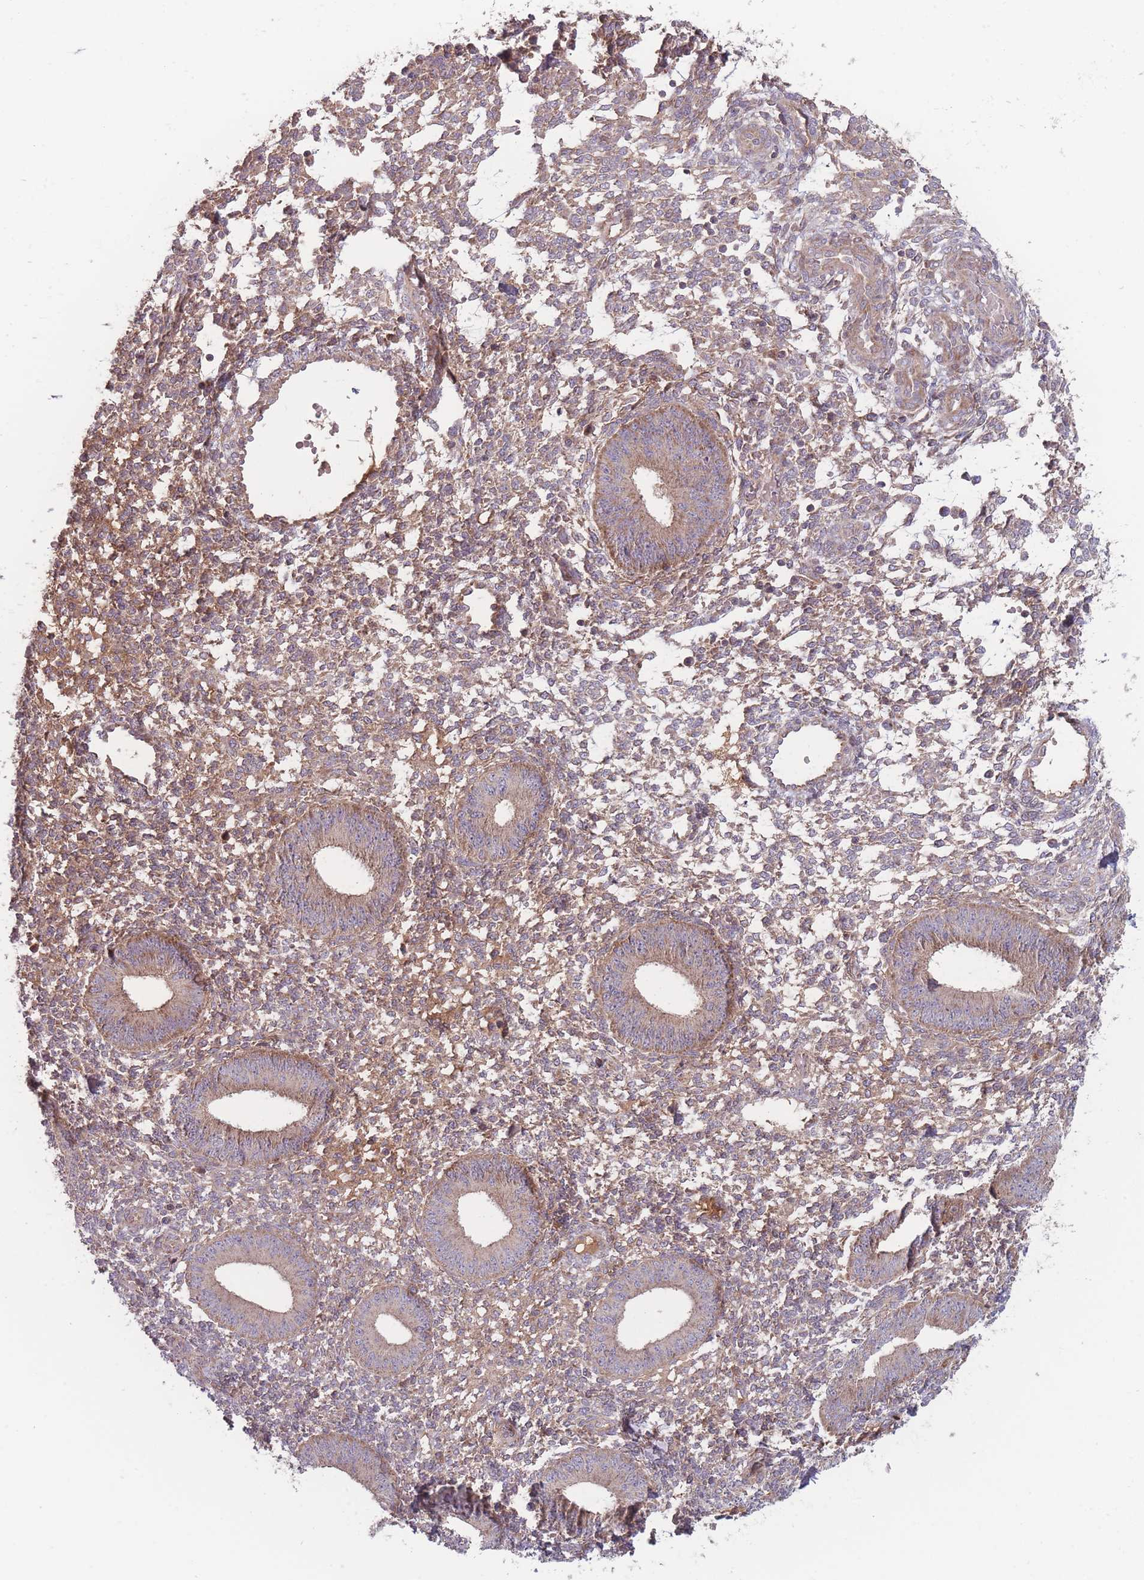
{"staining": {"intensity": "moderate", "quantity": "25%-75%", "location": "cytoplasmic/membranous"}, "tissue": "endometrium", "cell_type": "Cells in endometrial stroma", "image_type": "normal", "snomed": [{"axis": "morphology", "description": "Normal tissue, NOS"}, {"axis": "topography", "description": "Endometrium"}], "caption": "Protein expression analysis of normal human endometrium reveals moderate cytoplasmic/membranous staining in about 25%-75% of cells in endometrial stroma. (brown staining indicates protein expression, while blue staining denotes nuclei).", "gene": "ATP5MGL", "patient": {"sex": "female", "age": 49}}